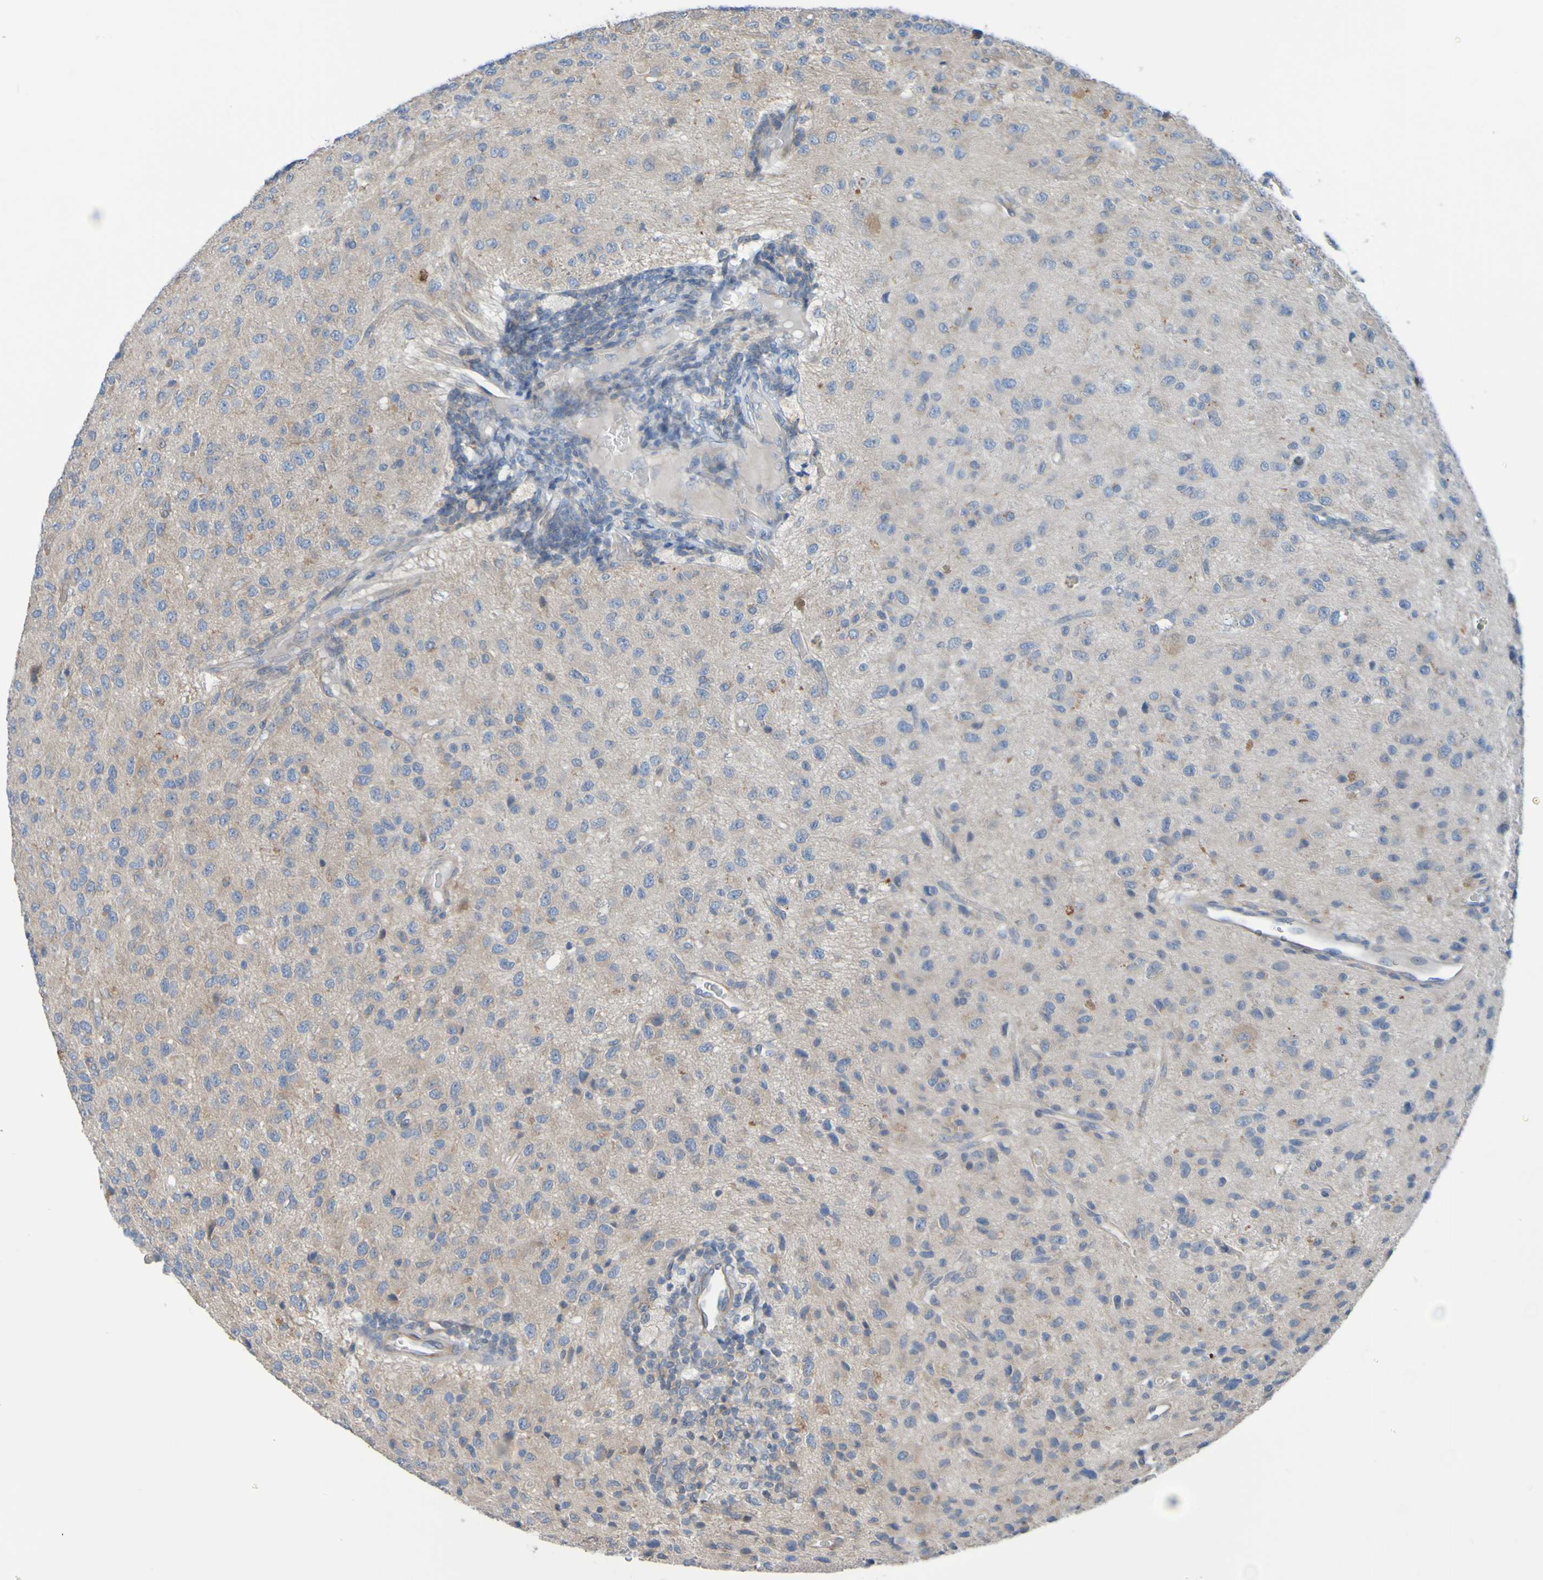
{"staining": {"intensity": "weak", "quantity": "25%-75%", "location": "cytoplasmic/membranous"}, "tissue": "glioma", "cell_type": "Tumor cells", "image_type": "cancer", "snomed": [{"axis": "morphology", "description": "Glioma, malignant, High grade"}, {"axis": "topography", "description": "pancreas cauda"}], "caption": "High-magnification brightfield microscopy of glioma stained with DAB (3,3'-diaminobenzidine) (brown) and counterstained with hematoxylin (blue). tumor cells exhibit weak cytoplasmic/membranous positivity is seen in approximately25%-75% of cells.", "gene": "NPRL3", "patient": {"sex": "male", "age": 60}}